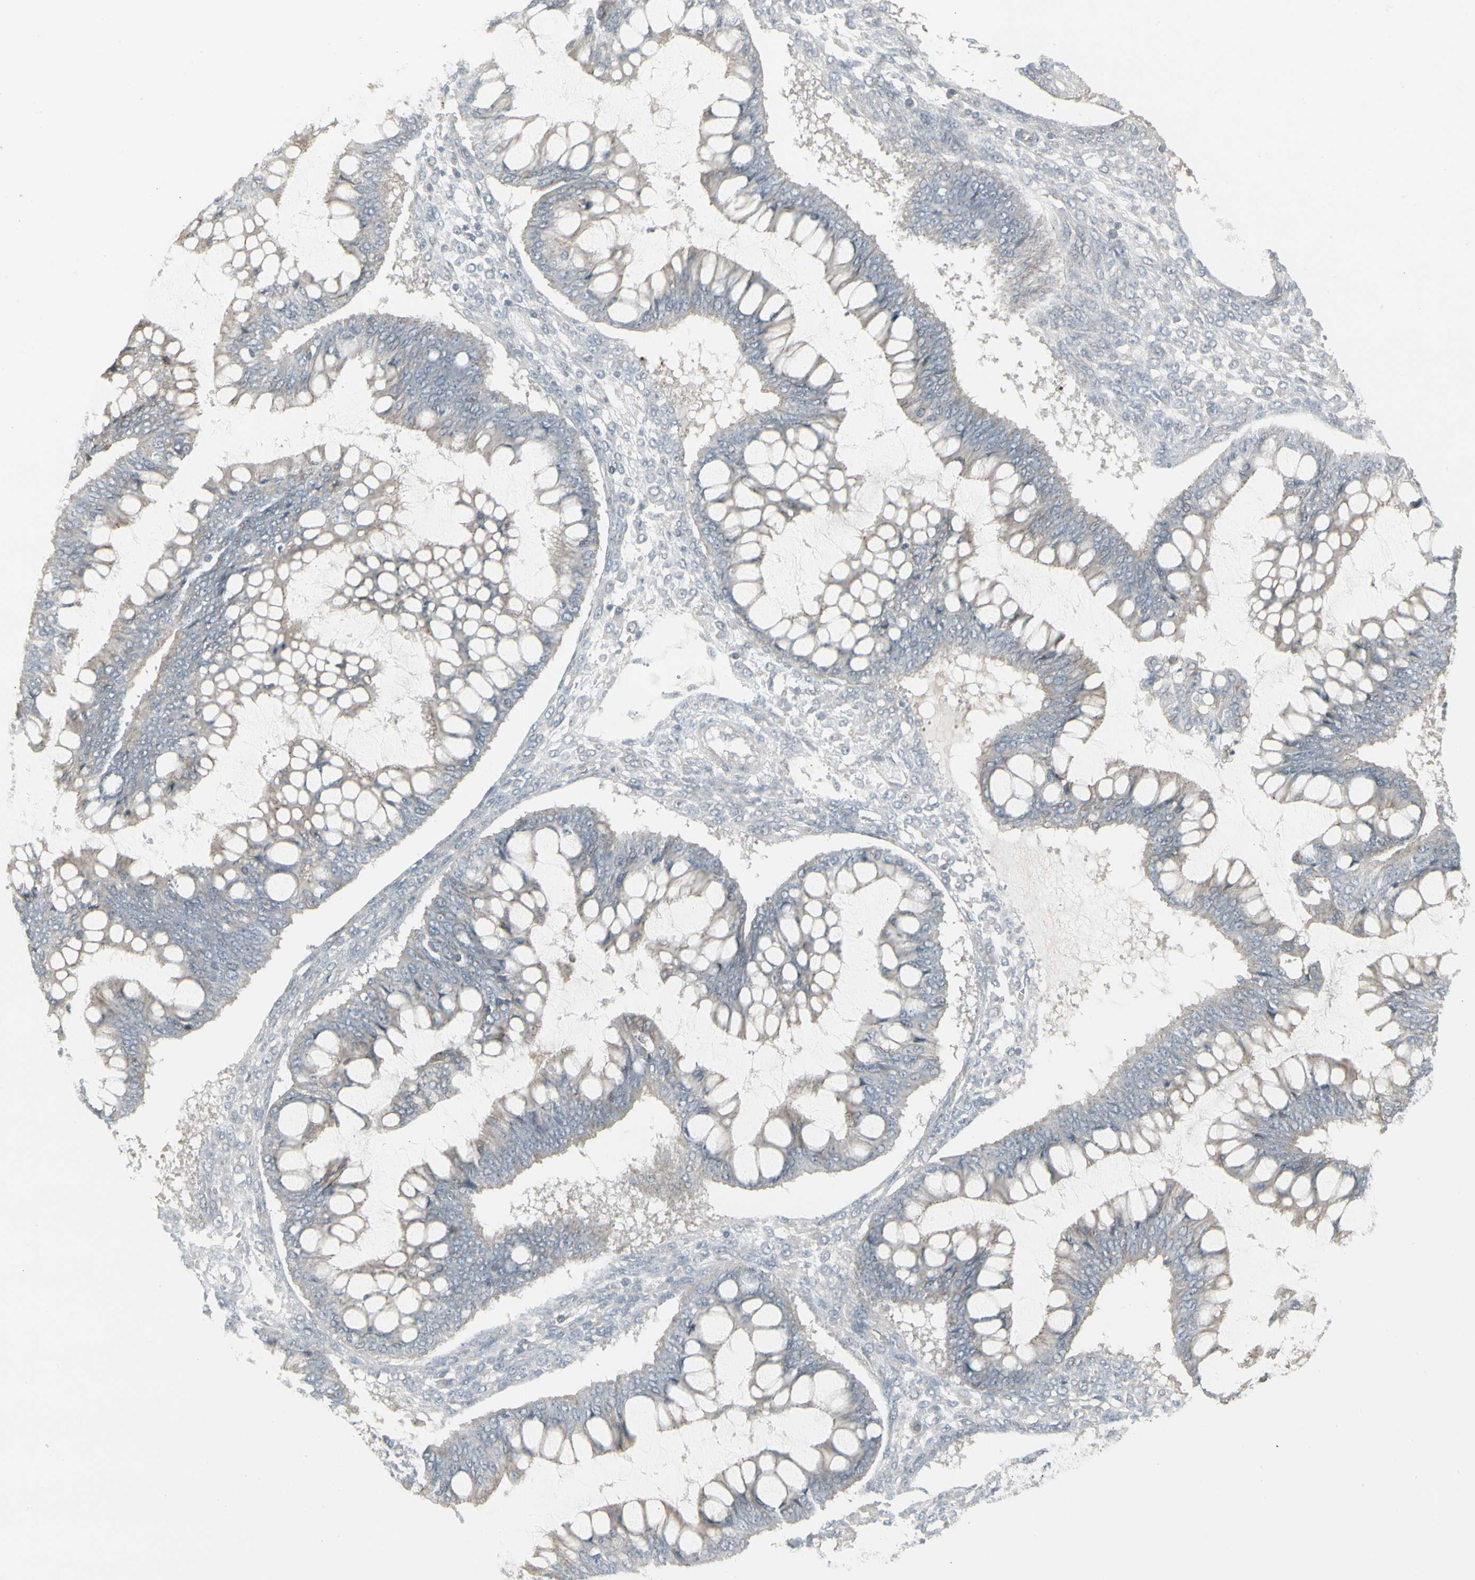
{"staining": {"intensity": "weak", "quantity": ">75%", "location": "cytoplasmic/membranous"}, "tissue": "ovarian cancer", "cell_type": "Tumor cells", "image_type": "cancer", "snomed": [{"axis": "morphology", "description": "Cystadenocarcinoma, mucinous, NOS"}, {"axis": "topography", "description": "Ovary"}], "caption": "Weak cytoplasmic/membranous protein expression is seen in approximately >75% of tumor cells in ovarian cancer (mucinous cystadenocarcinoma). (DAB IHC, brown staining for protein, blue staining for nuclei).", "gene": "EPS15", "patient": {"sex": "female", "age": 73}}